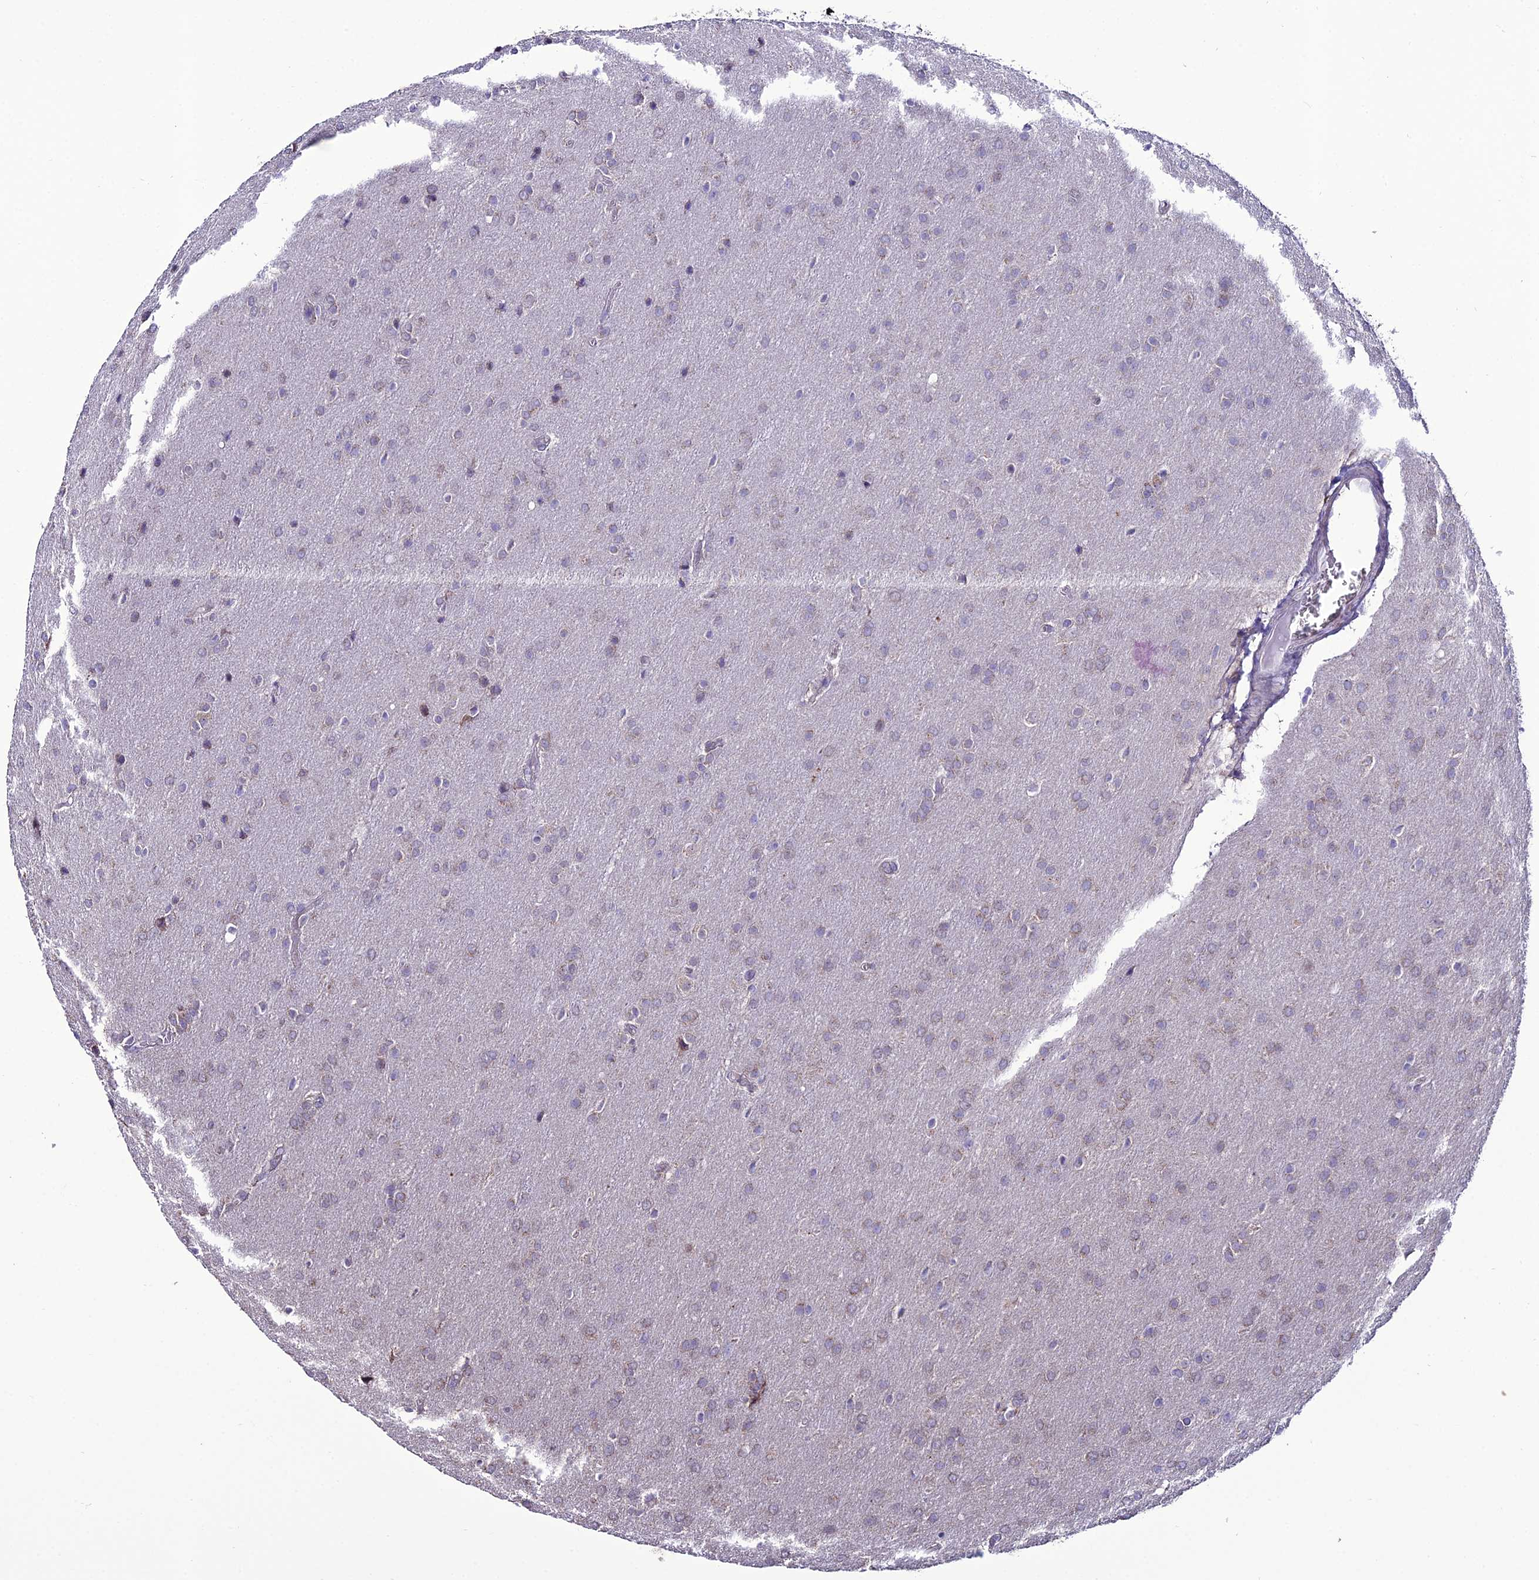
{"staining": {"intensity": "negative", "quantity": "none", "location": "none"}, "tissue": "glioma", "cell_type": "Tumor cells", "image_type": "cancer", "snomed": [{"axis": "morphology", "description": "Glioma, malignant, Low grade"}, {"axis": "topography", "description": "Brain"}], "caption": "IHC image of malignant low-grade glioma stained for a protein (brown), which shows no expression in tumor cells. (DAB (3,3'-diaminobenzidine) immunohistochemistry (IHC) with hematoxylin counter stain).", "gene": "HOGA1", "patient": {"sex": "female", "age": 32}}